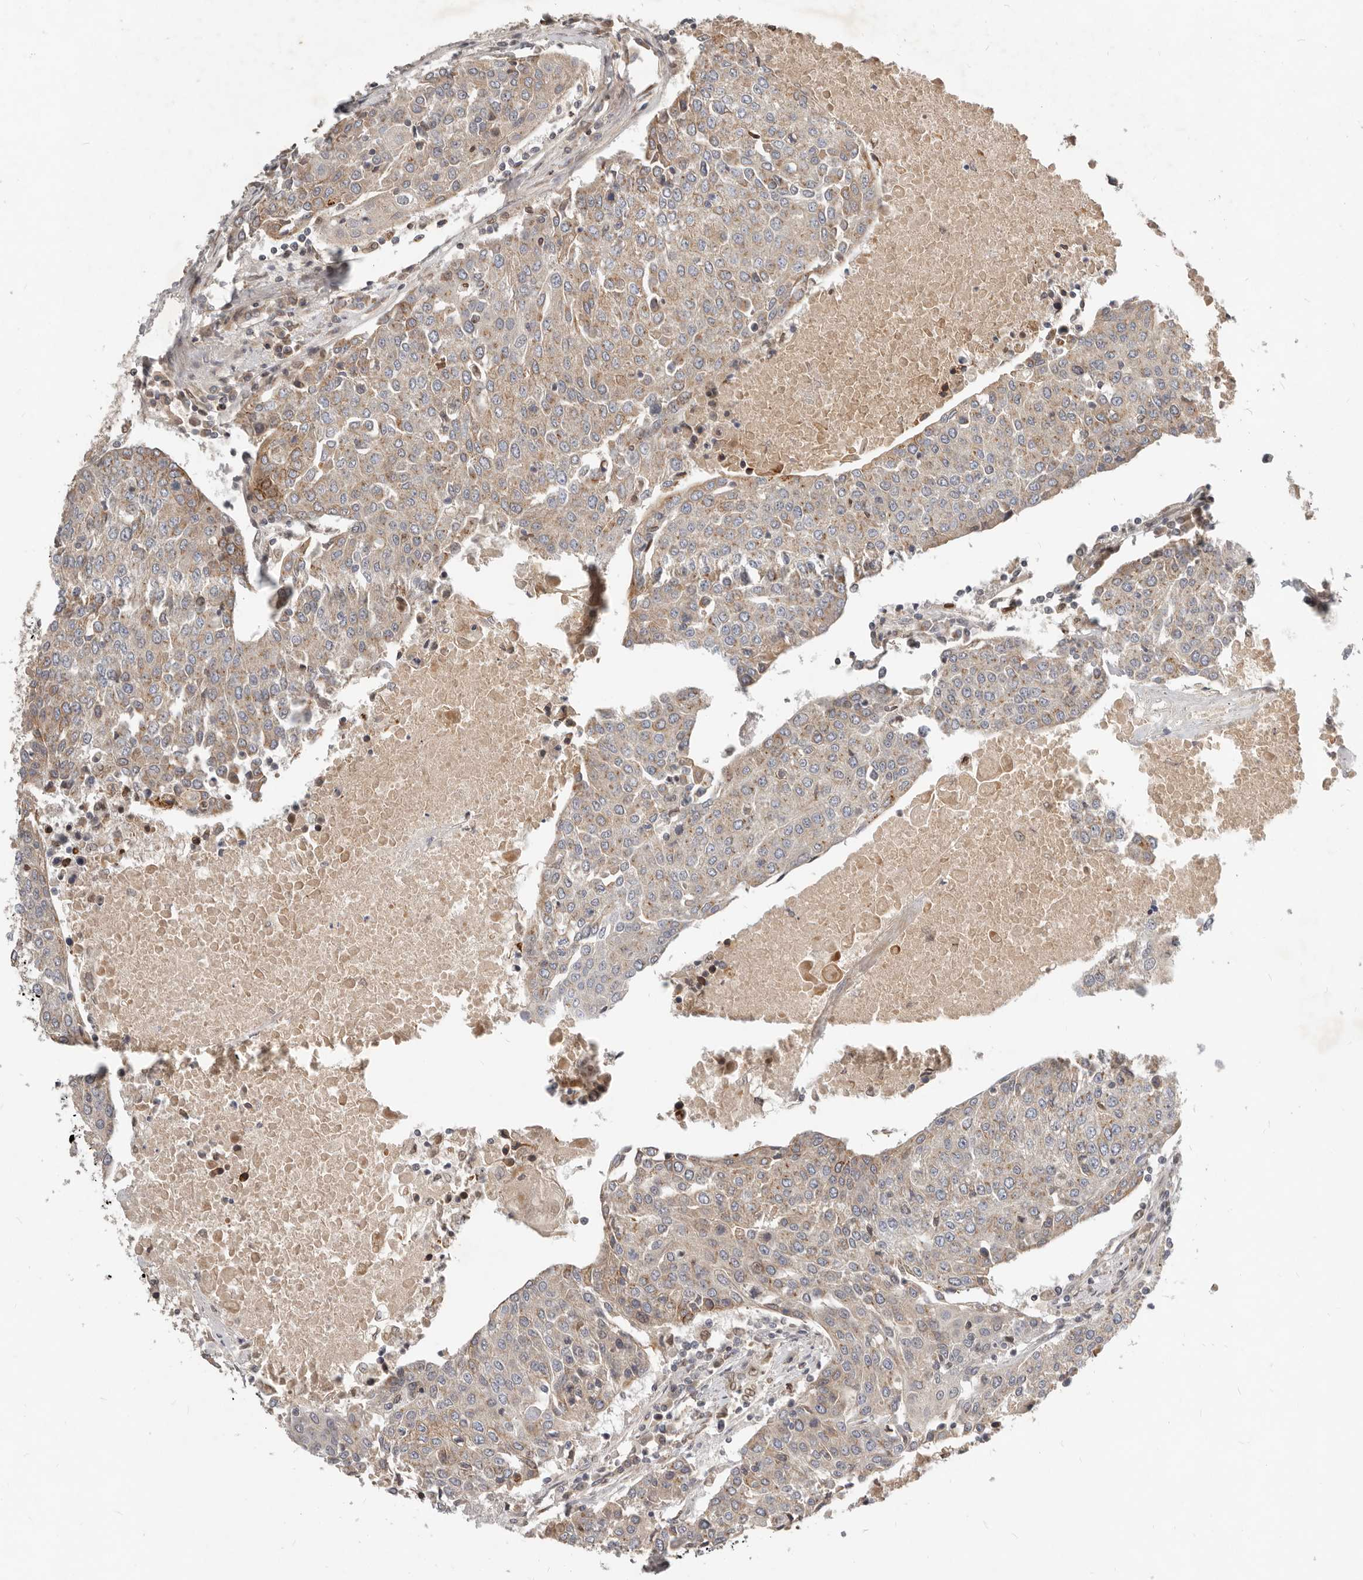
{"staining": {"intensity": "weak", "quantity": "25%-75%", "location": "cytoplasmic/membranous"}, "tissue": "urothelial cancer", "cell_type": "Tumor cells", "image_type": "cancer", "snomed": [{"axis": "morphology", "description": "Urothelial carcinoma, High grade"}, {"axis": "topography", "description": "Urinary bladder"}], "caption": "The immunohistochemical stain labels weak cytoplasmic/membranous expression in tumor cells of urothelial cancer tissue.", "gene": "NPY4R", "patient": {"sex": "female", "age": 85}}